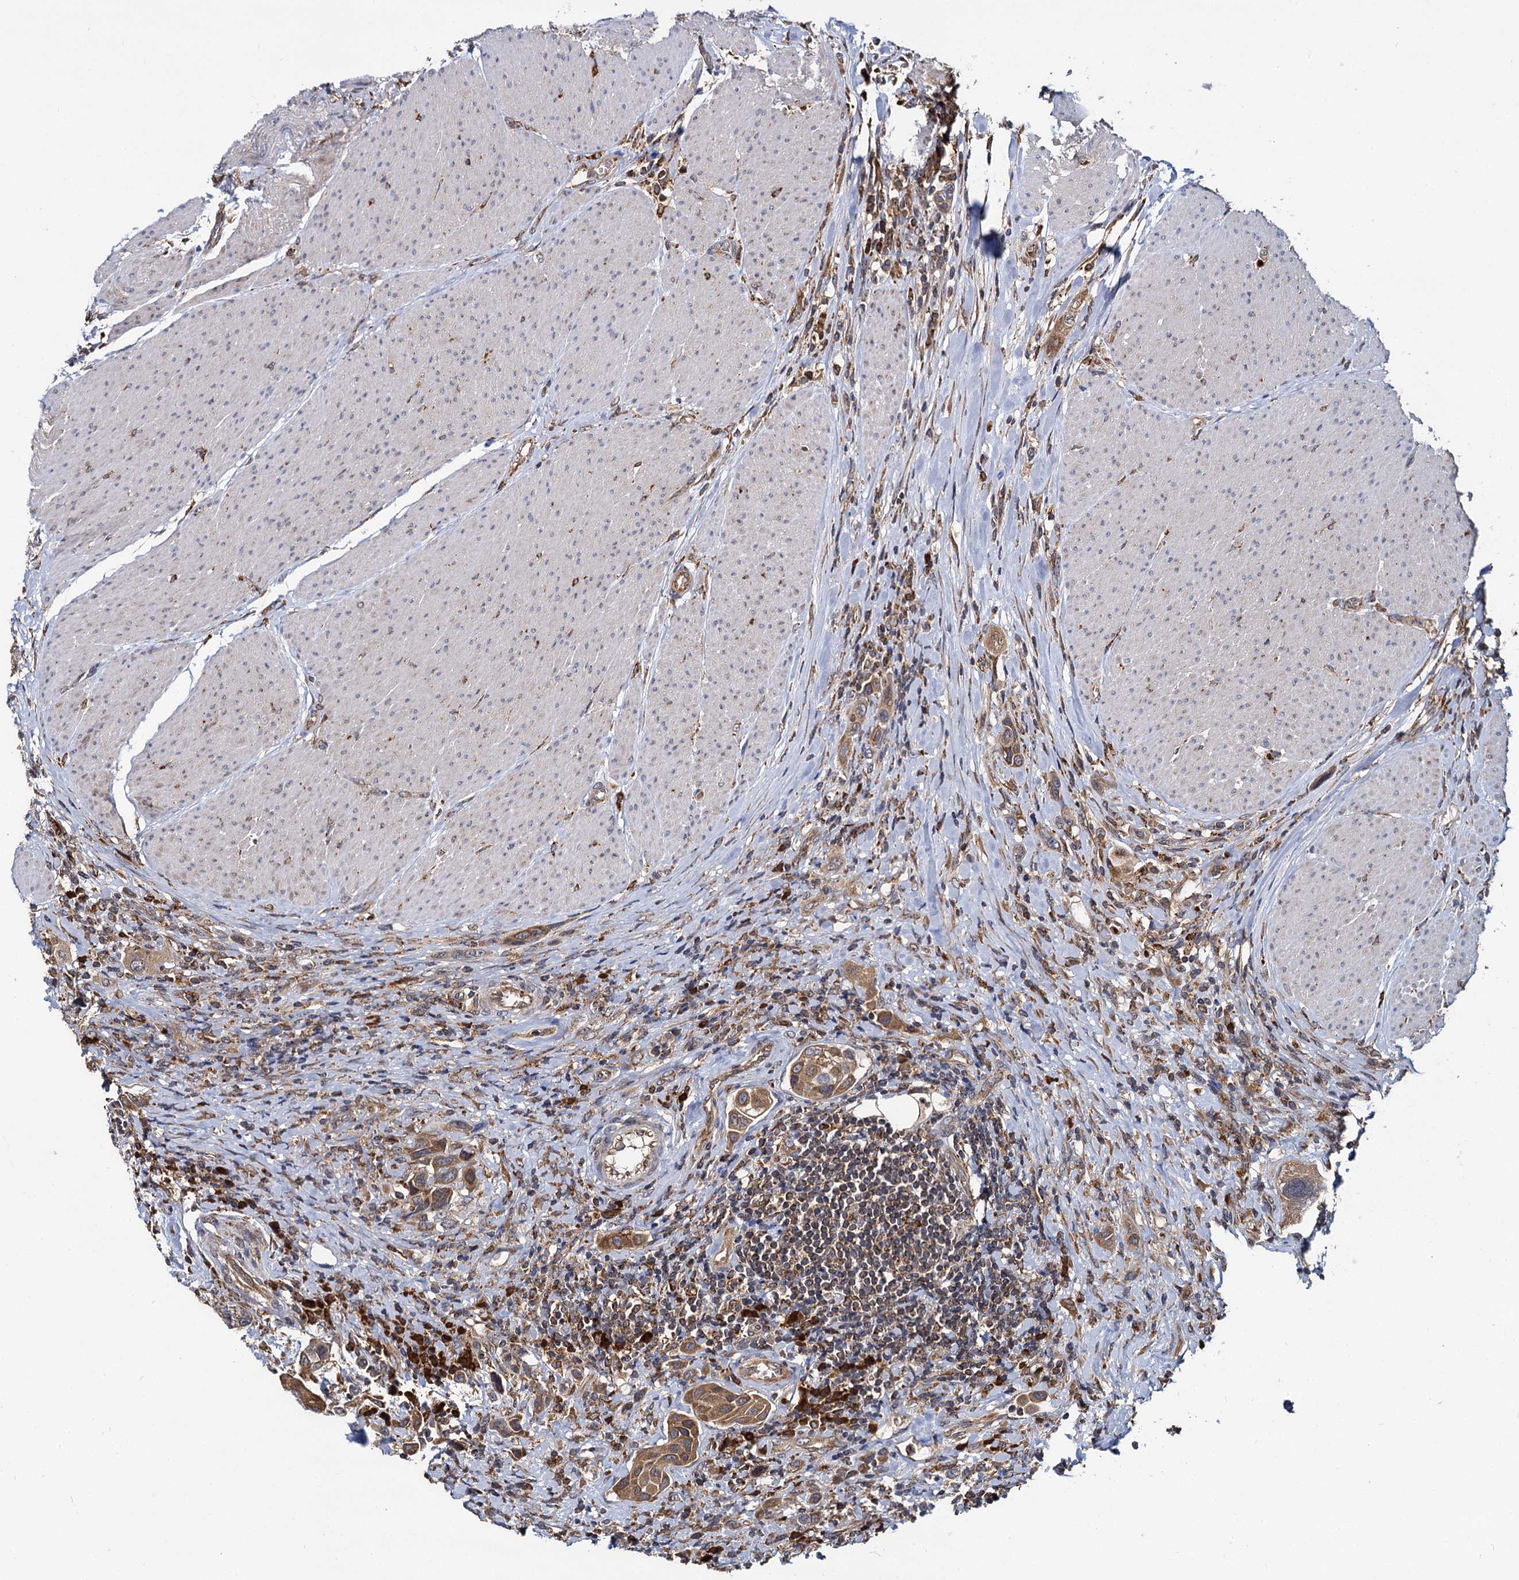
{"staining": {"intensity": "moderate", "quantity": ">75%", "location": "cytoplasmic/membranous"}, "tissue": "urothelial cancer", "cell_type": "Tumor cells", "image_type": "cancer", "snomed": [{"axis": "morphology", "description": "Urothelial carcinoma, High grade"}, {"axis": "topography", "description": "Urinary bladder"}], "caption": "Immunohistochemistry (IHC) histopathology image of high-grade urothelial carcinoma stained for a protein (brown), which exhibits medium levels of moderate cytoplasmic/membranous staining in about >75% of tumor cells.", "gene": "UFM1", "patient": {"sex": "male", "age": 50}}